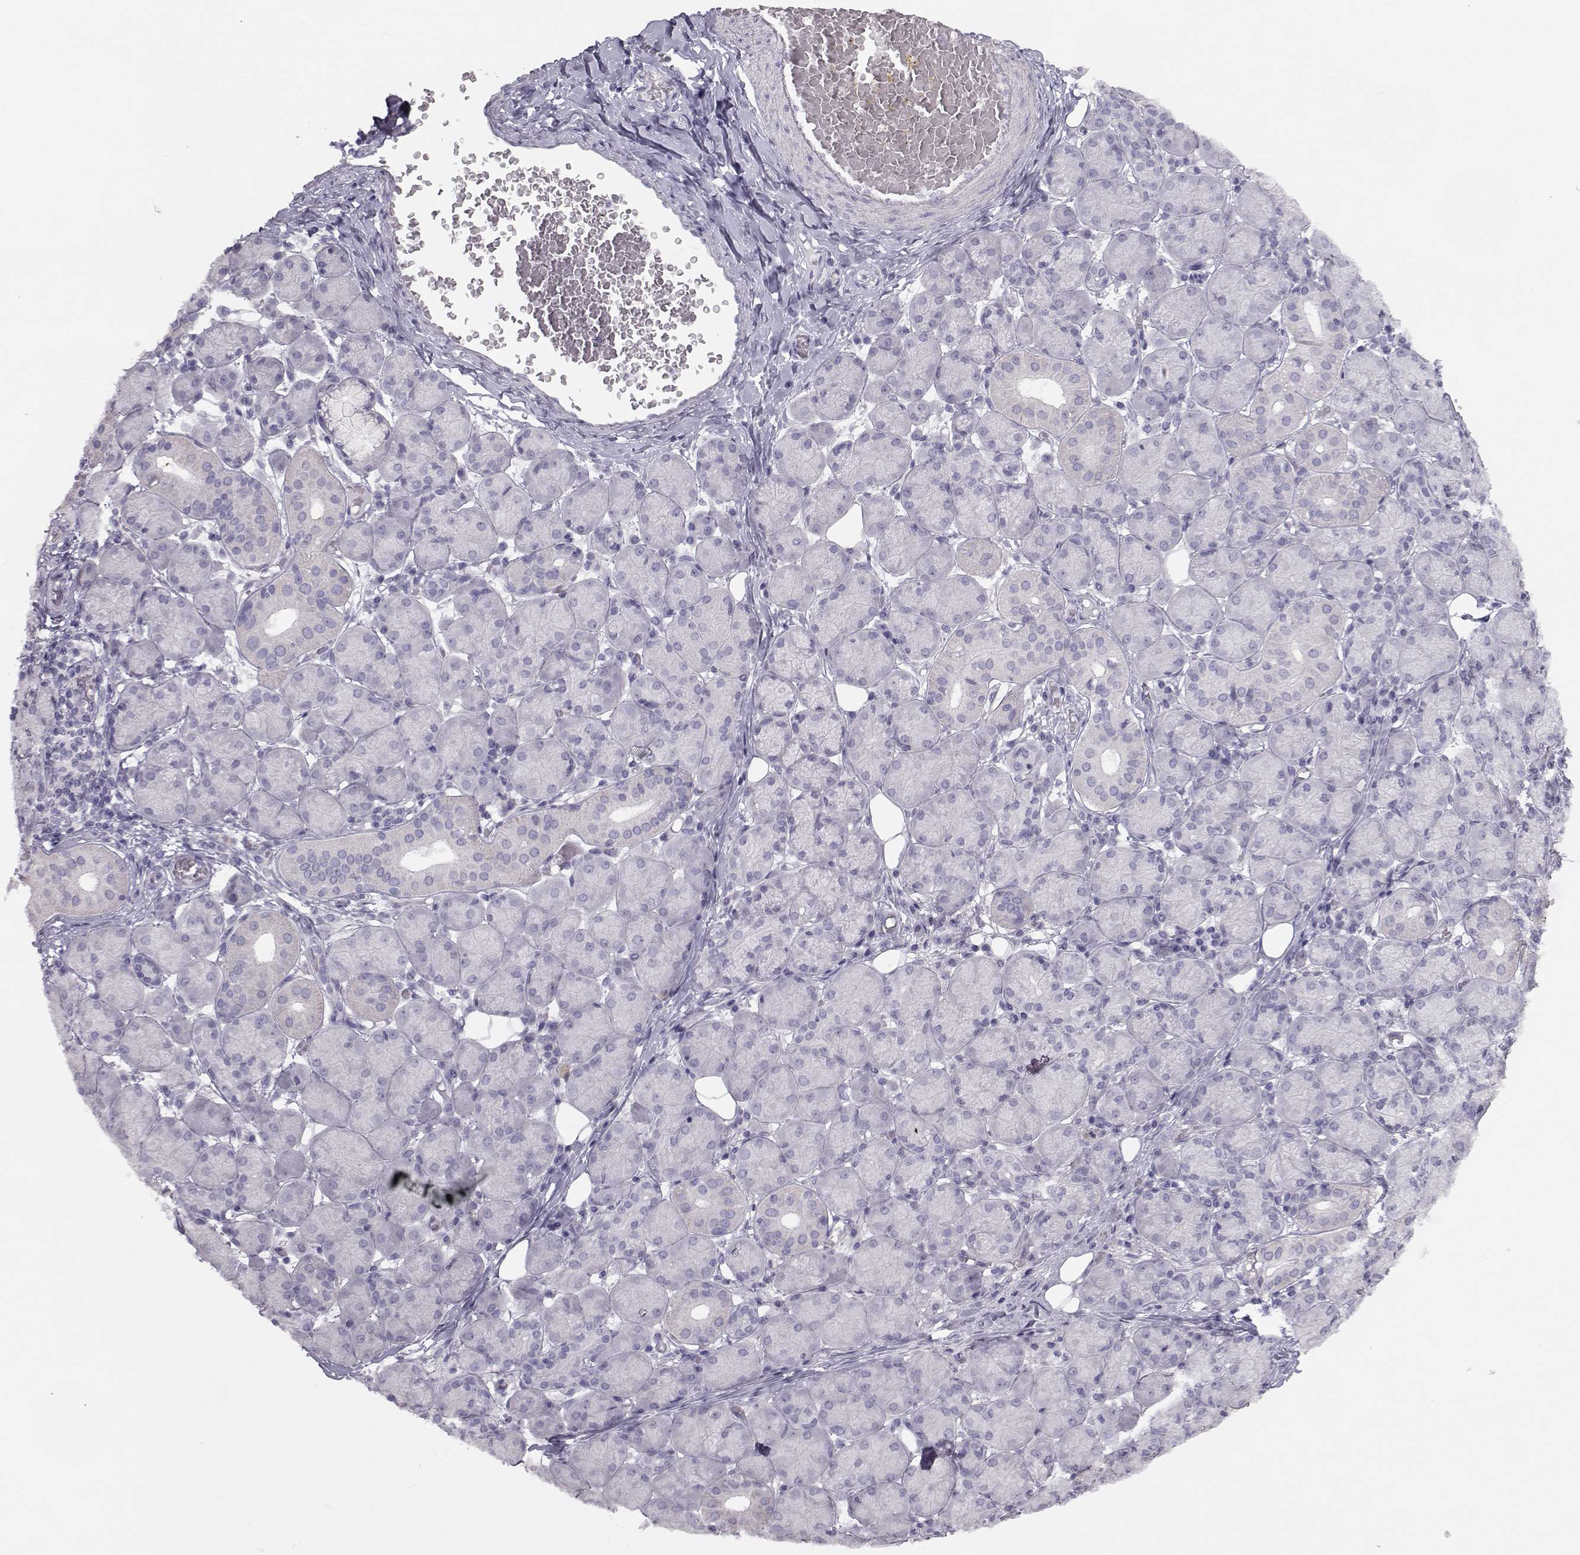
{"staining": {"intensity": "negative", "quantity": "none", "location": "none"}, "tissue": "salivary gland", "cell_type": "Glandular cells", "image_type": "normal", "snomed": [{"axis": "morphology", "description": "Normal tissue, NOS"}, {"axis": "topography", "description": "Salivary gland"}, {"axis": "topography", "description": "Peripheral nerve tissue"}], "caption": "Image shows no protein expression in glandular cells of benign salivary gland. (Brightfield microscopy of DAB (3,3'-diaminobenzidine) immunohistochemistry at high magnification).", "gene": "GARIN3", "patient": {"sex": "female", "age": 24}}